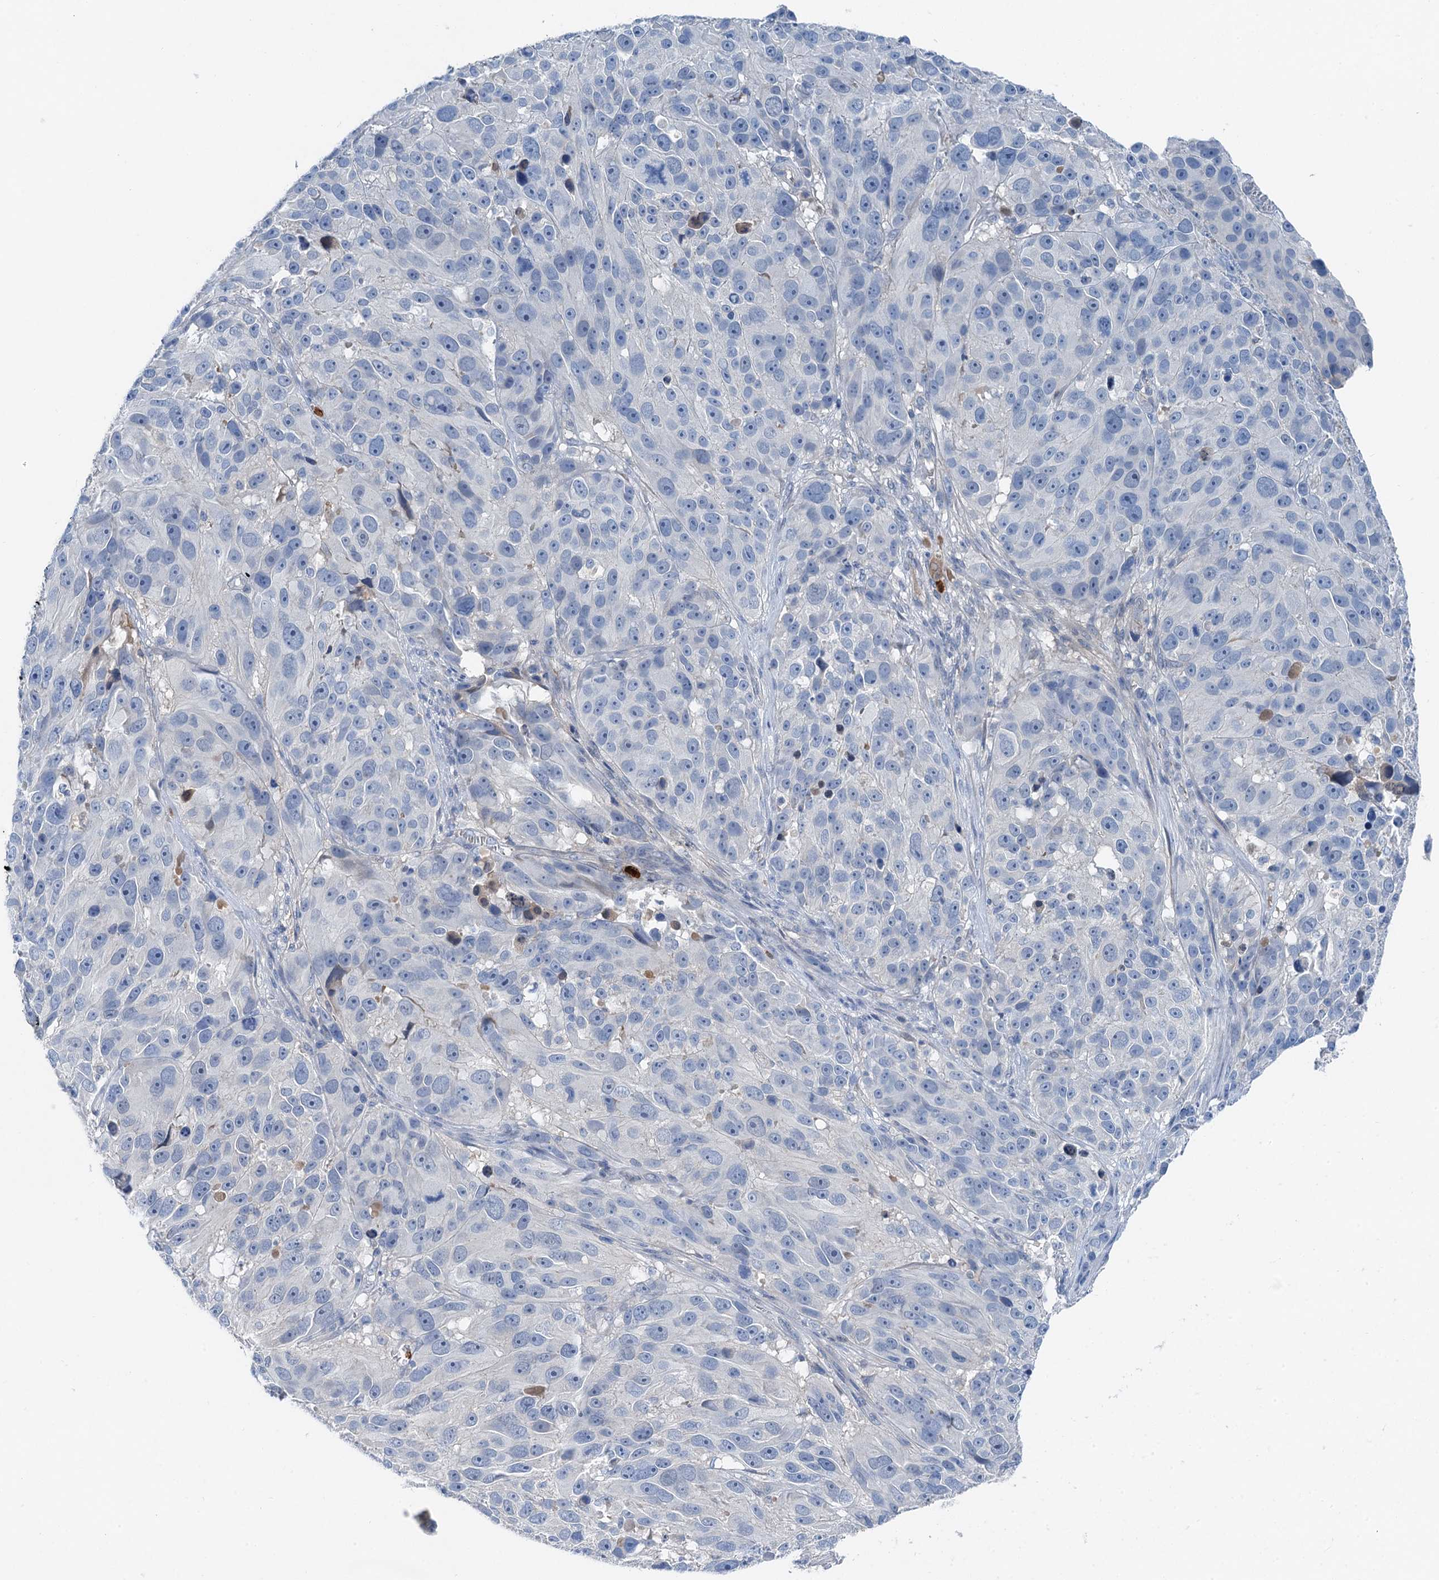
{"staining": {"intensity": "negative", "quantity": "none", "location": "none"}, "tissue": "melanoma", "cell_type": "Tumor cells", "image_type": "cancer", "snomed": [{"axis": "morphology", "description": "Malignant melanoma, NOS"}, {"axis": "topography", "description": "Skin"}], "caption": "High power microscopy photomicrograph of an immunohistochemistry (IHC) micrograph of melanoma, revealing no significant expression in tumor cells.", "gene": "OTOA", "patient": {"sex": "male", "age": 84}}